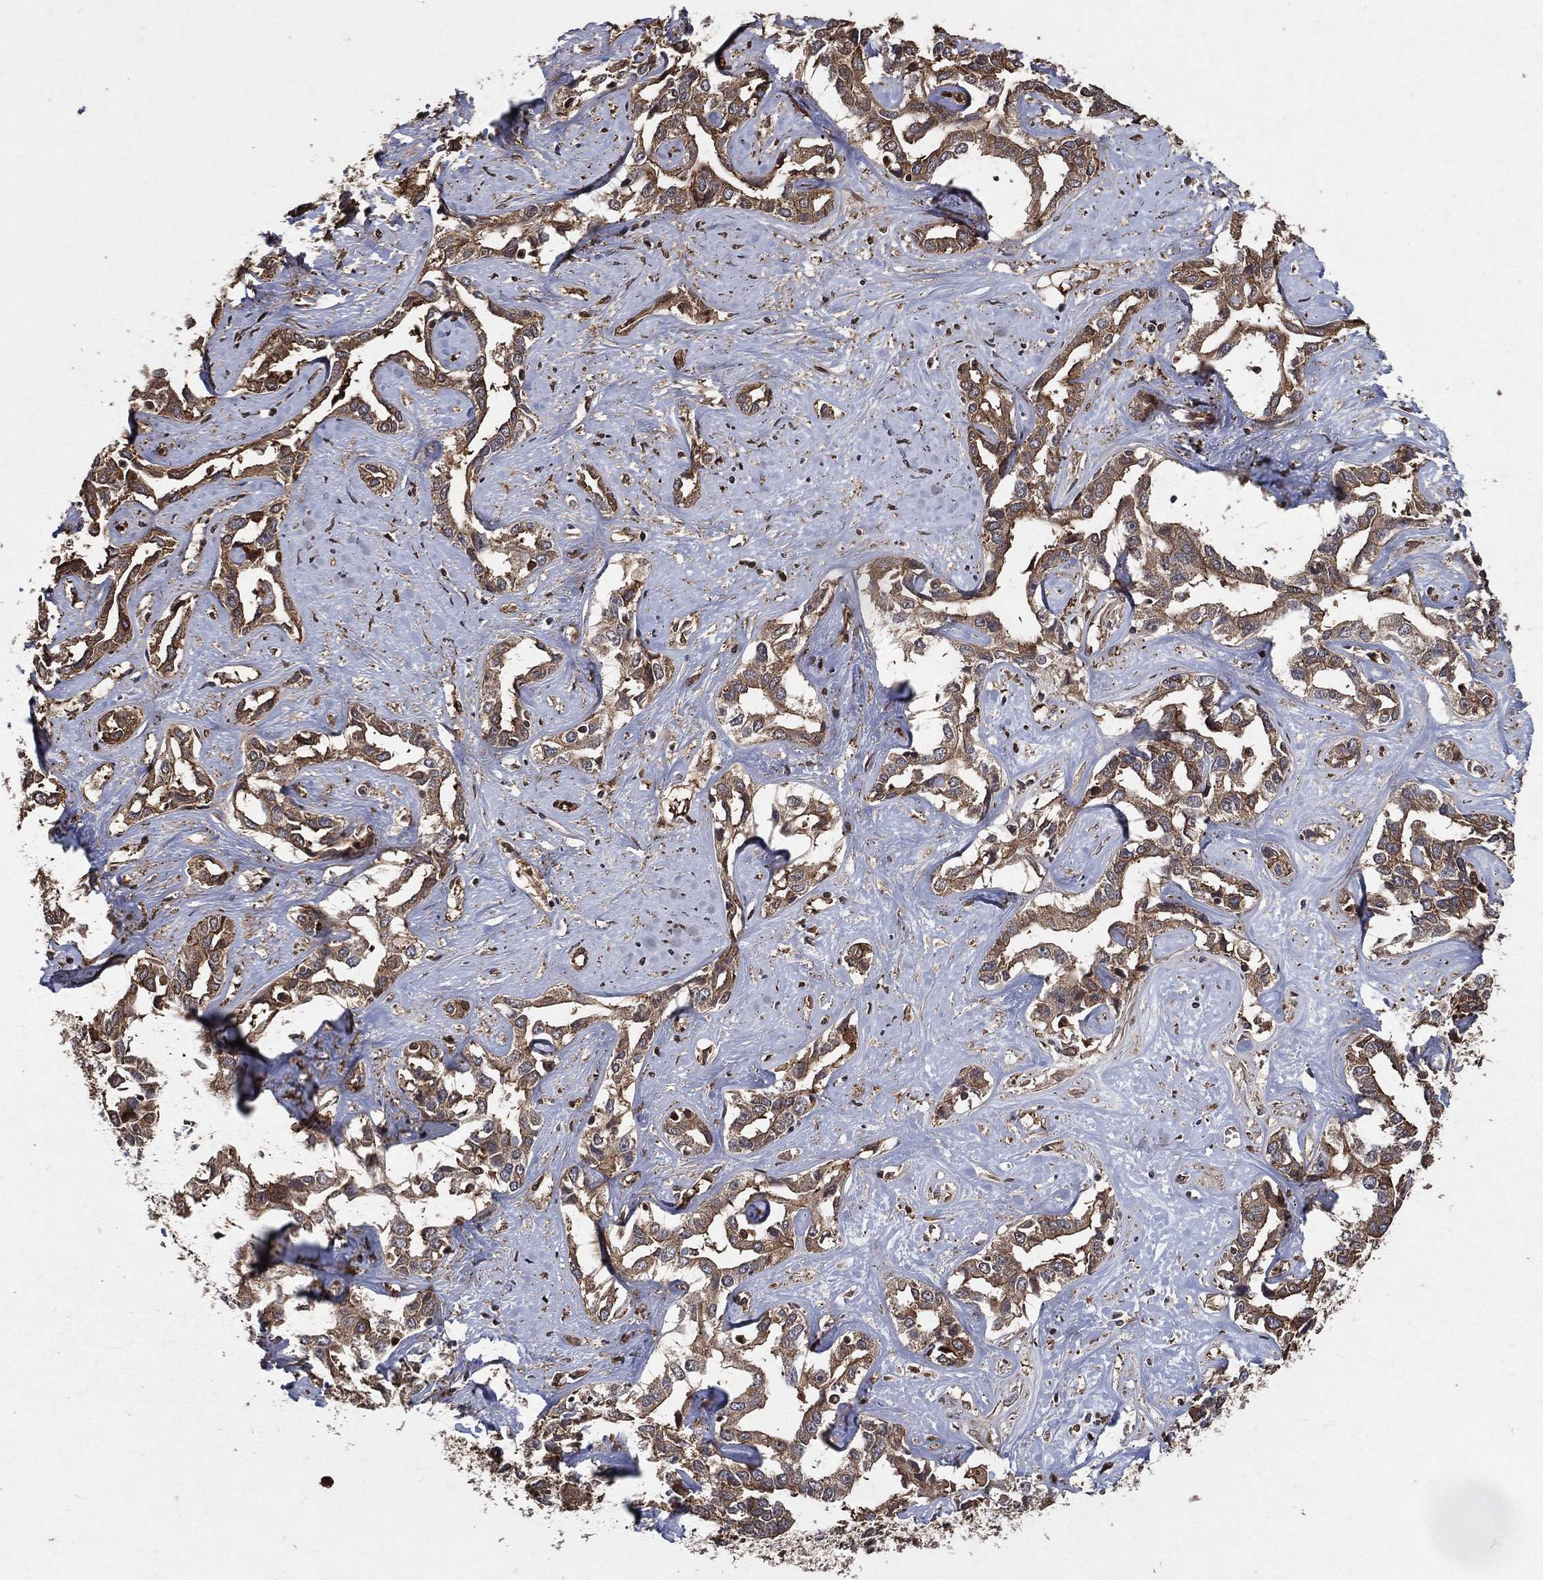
{"staining": {"intensity": "moderate", "quantity": ">75%", "location": "cytoplasmic/membranous"}, "tissue": "liver cancer", "cell_type": "Tumor cells", "image_type": "cancer", "snomed": [{"axis": "morphology", "description": "Cholangiocarcinoma"}, {"axis": "topography", "description": "Liver"}], "caption": "High-magnification brightfield microscopy of cholangiocarcinoma (liver) stained with DAB (3,3'-diaminobenzidine) (brown) and counterstained with hematoxylin (blue). tumor cells exhibit moderate cytoplasmic/membranous expression is present in approximately>75% of cells. (Stains: DAB (3,3'-diaminobenzidine) in brown, nuclei in blue, Microscopy: brightfield microscopy at high magnification).", "gene": "DPYSL2", "patient": {"sex": "male", "age": 59}}